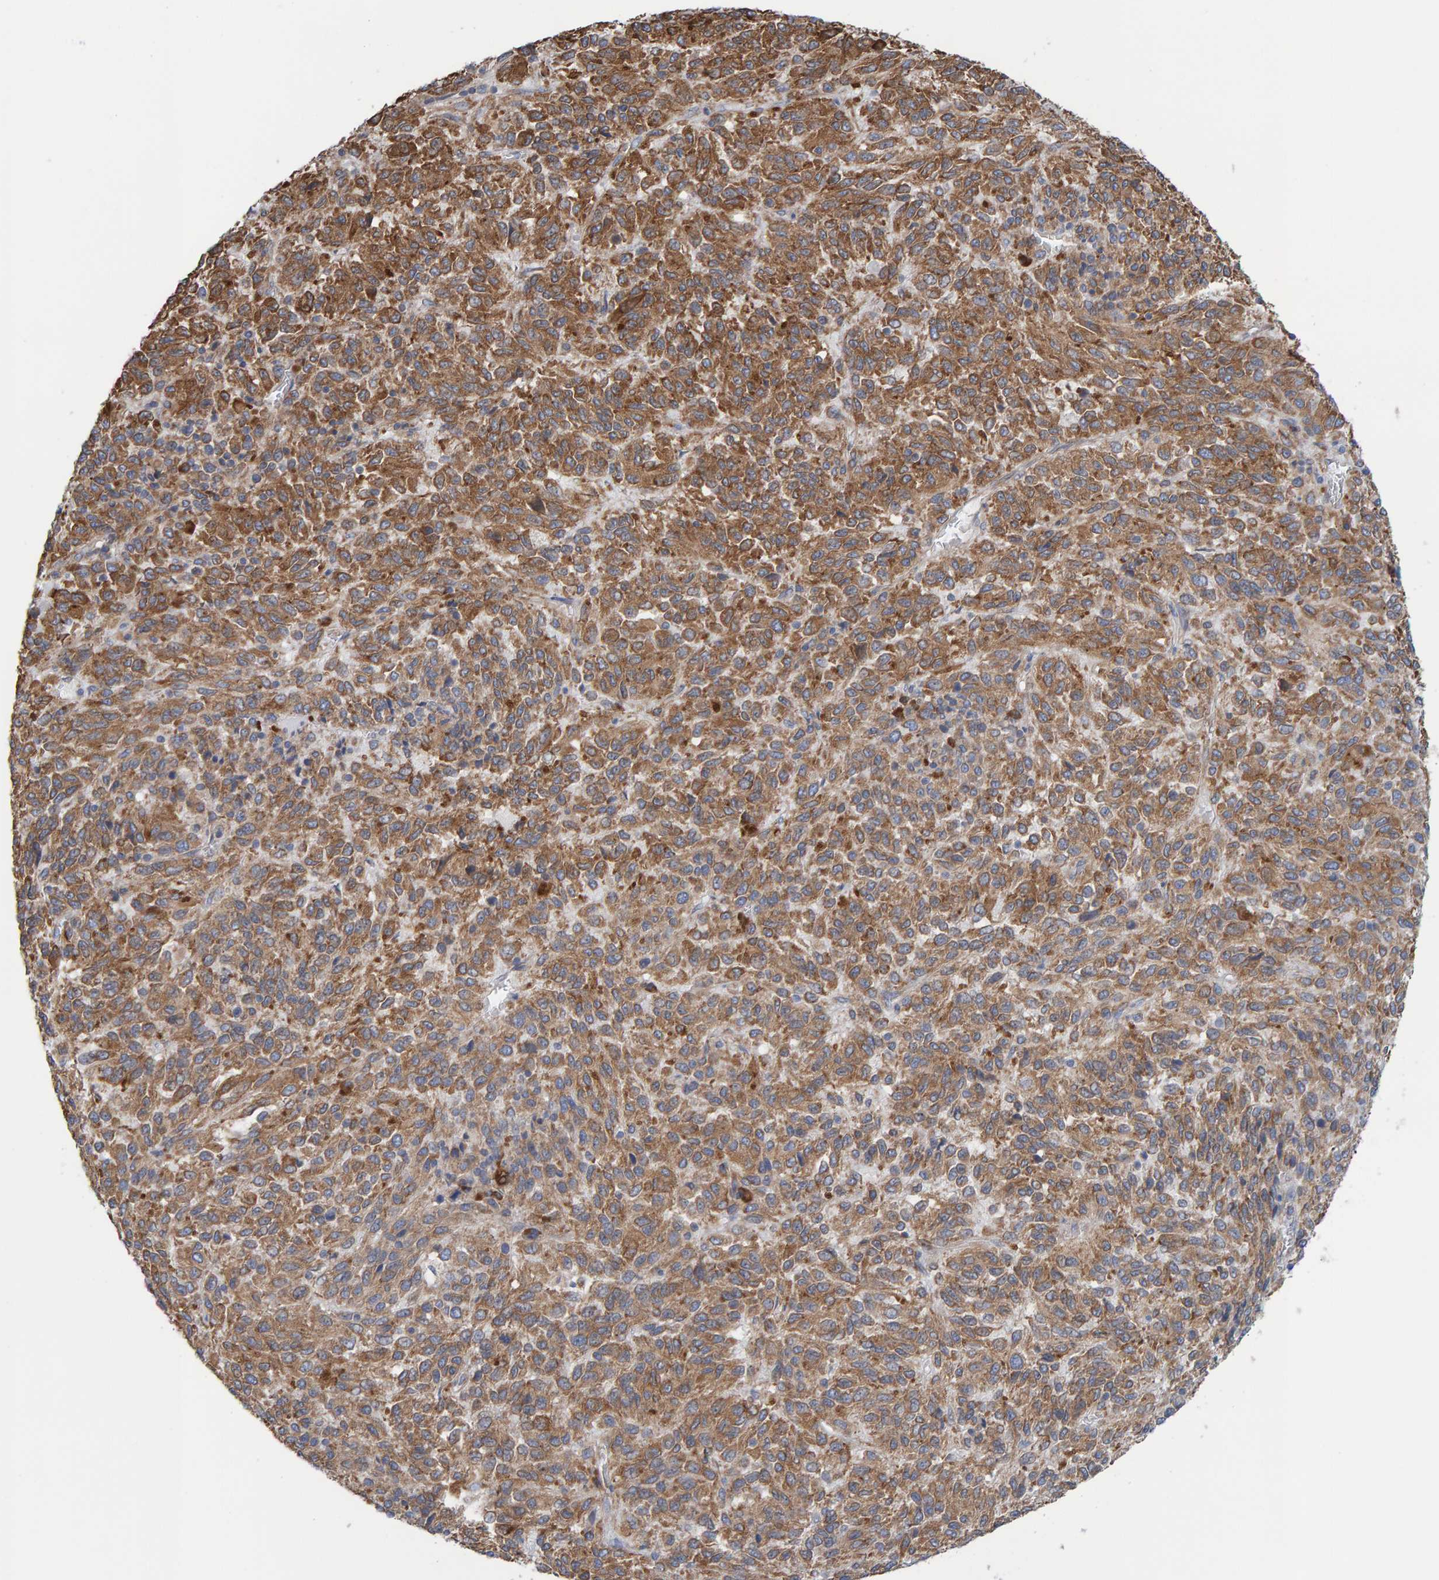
{"staining": {"intensity": "moderate", "quantity": ">75%", "location": "cytoplasmic/membranous"}, "tissue": "melanoma", "cell_type": "Tumor cells", "image_type": "cancer", "snomed": [{"axis": "morphology", "description": "Malignant melanoma, Metastatic site"}, {"axis": "topography", "description": "Lung"}], "caption": "IHC (DAB (3,3'-diaminobenzidine)) staining of human melanoma displays moderate cytoplasmic/membranous protein expression in about >75% of tumor cells.", "gene": "CDK5RAP3", "patient": {"sex": "male", "age": 64}}